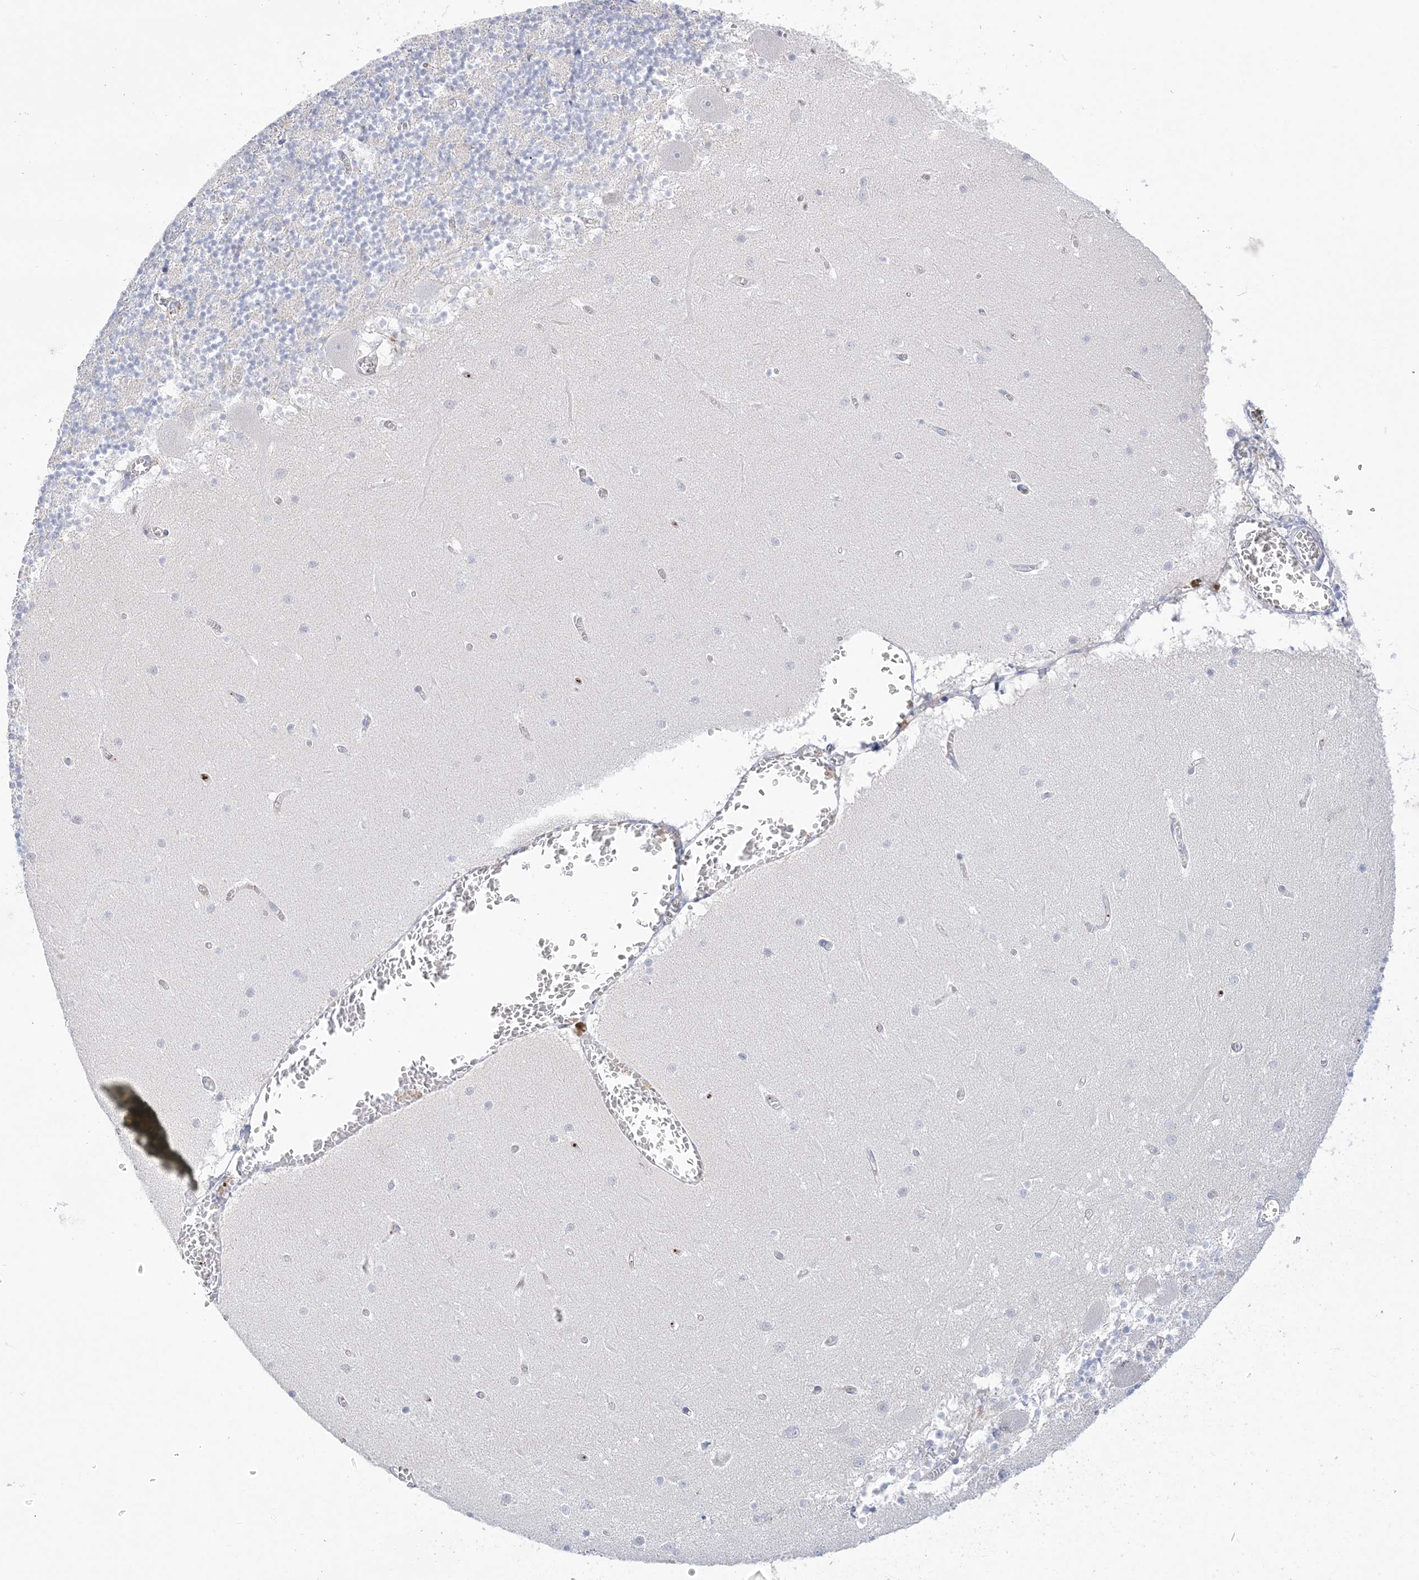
{"staining": {"intensity": "negative", "quantity": "none", "location": "none"}, "tissue": "cerebellum", "cell_type": "Cells in granular layer", "image_type": "normal", "snomed": [{"axis": "morphology", "description": "Normal tissue, NOS"}, {"axis": "topography", "description": "Cerebellum"}], "caption": "Histopathology image shows no protein expression in cells in granular layer of benign cerebellum.", "gene": "SEMA3D", "patient": {"sex": "female", "age": 28}}